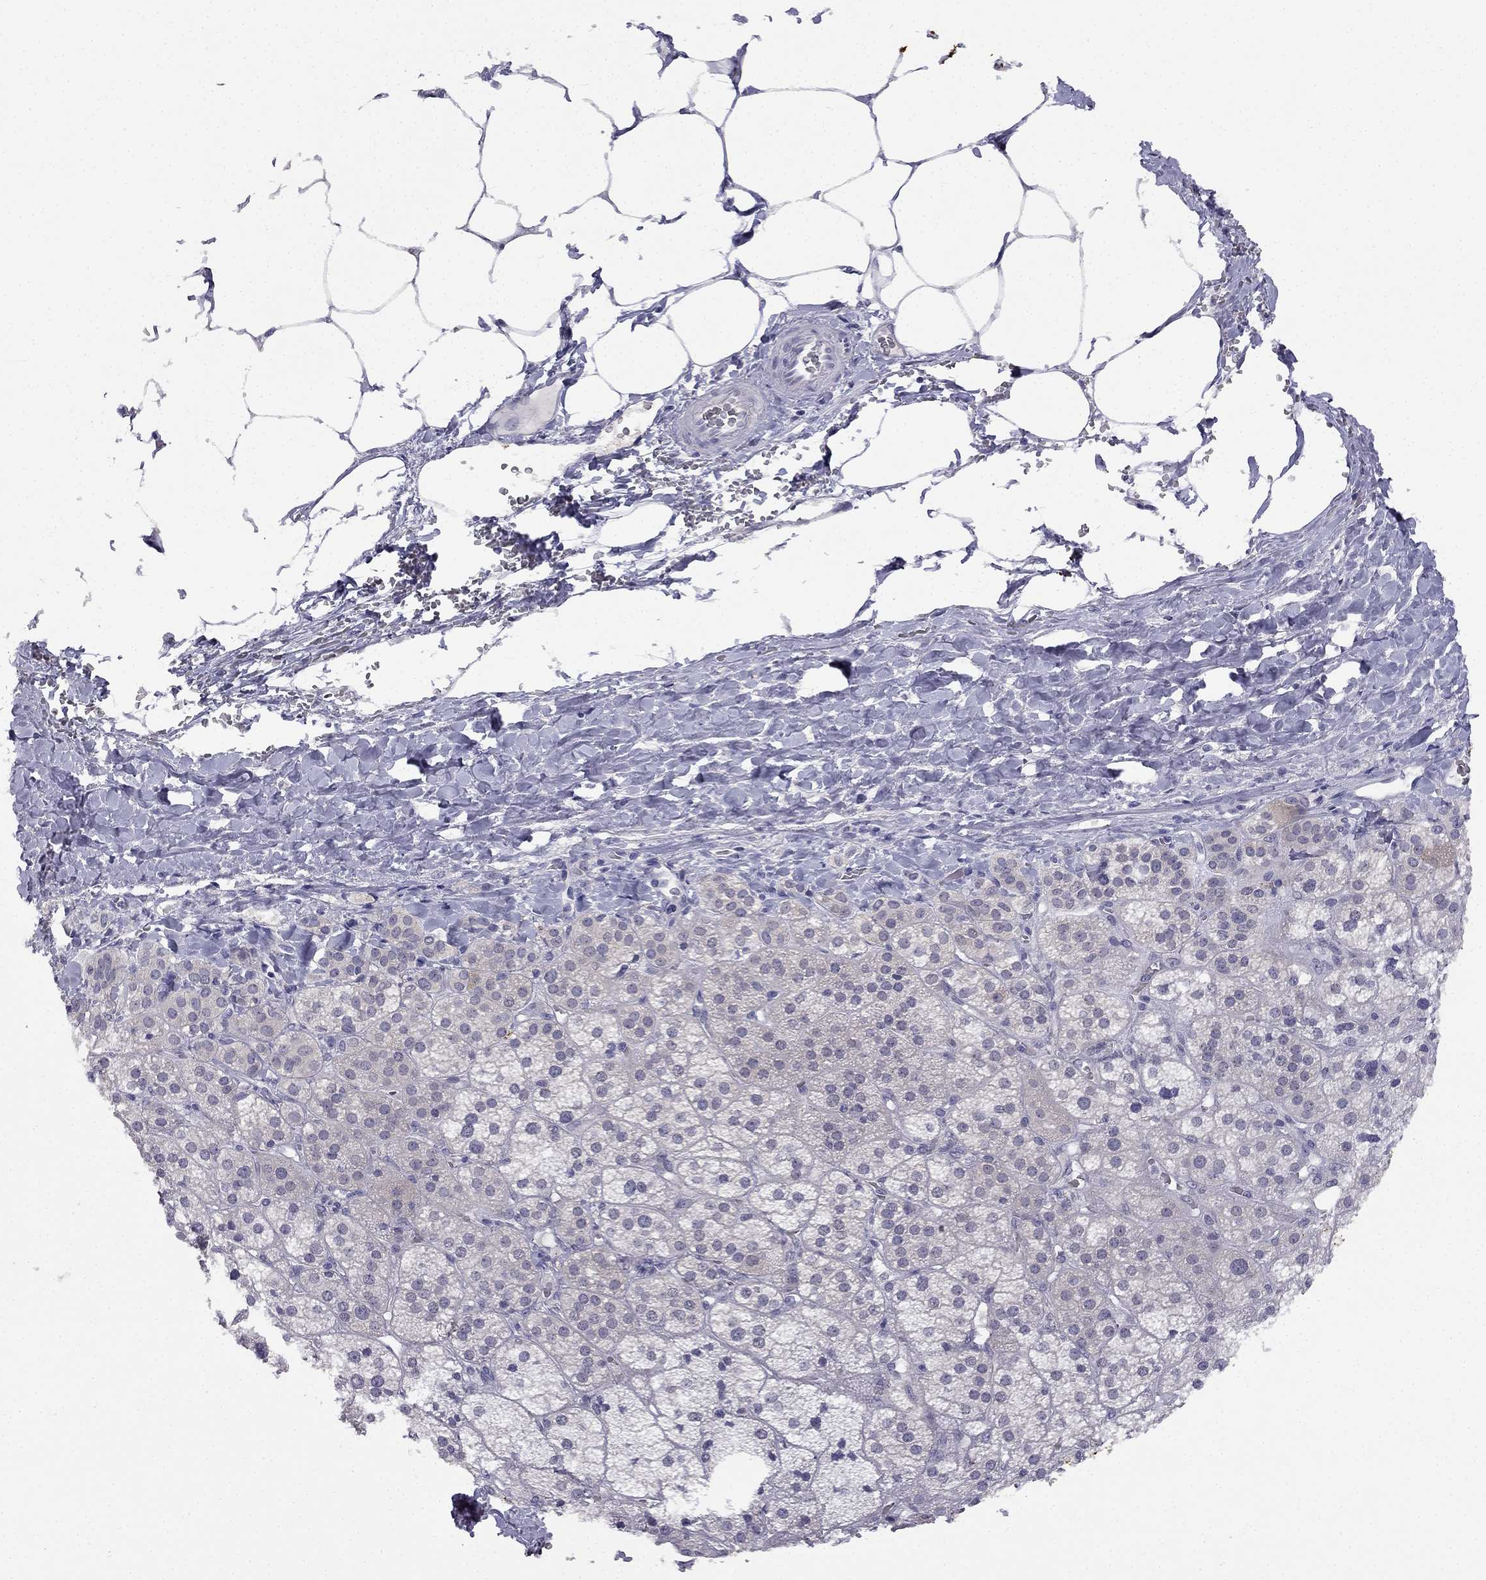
{"staining": {"intensity": "strong", "quantity": "<25%", "location": "cytoplasmic/membranous"}, "tissue": "adrenal gland", "cell_type": "Glandular cells", "image_type": "normal", "snomed": [{"axis": "morphology", "description": "Normal tissue, NOS"}, {"axis": "topography", "description": "Adrenal gland"}], "caption": "This image demonstrates immunohistochemistry staining of benign adrenal gland, with medium strong cytoplasmic/membranous staining in approximately <25% of glandular cells.", "gene": "C16orf89", "patient": {"sex": "male", "age": 57}}